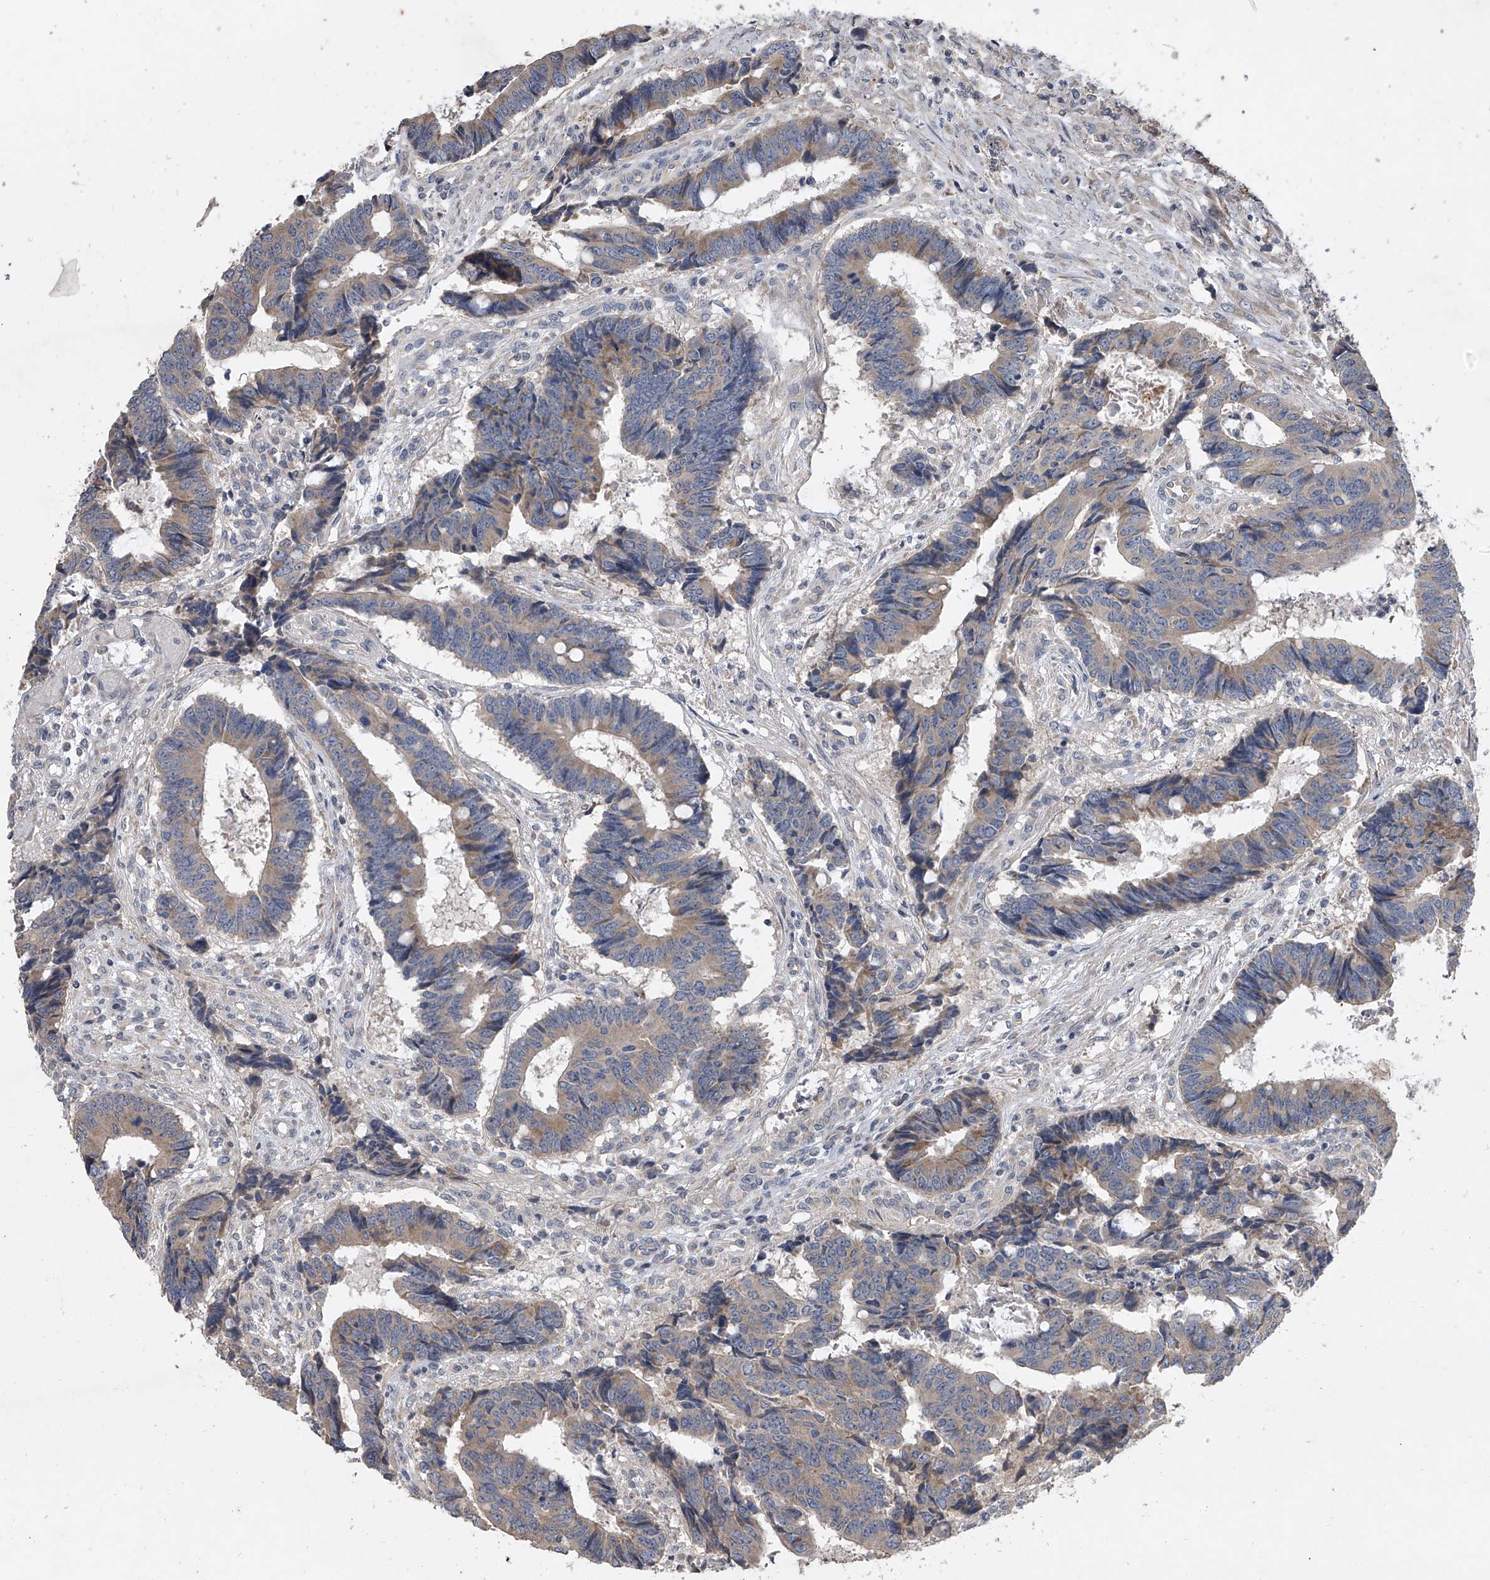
{"staining": {"intensity": "weak", "quantity": "<25%", "location": "cytoplasmic/membranous"}, "tissue": "colorectal cancer", "cell_type": "Tumor cells", "image_type": "cancer", "snomed": [{"axis": "morphology", "description": "Adenocarcinoma, NOS"}, {"axis": "topography", "description": "Rectum"}], "caption": "Immunohistochemical staining of human adenocarcinoma (colorectal) demonstrates no significant expression in tumor cells.", "gene": "DOCK9", "patient": {"sex": "male", "age": 84}}